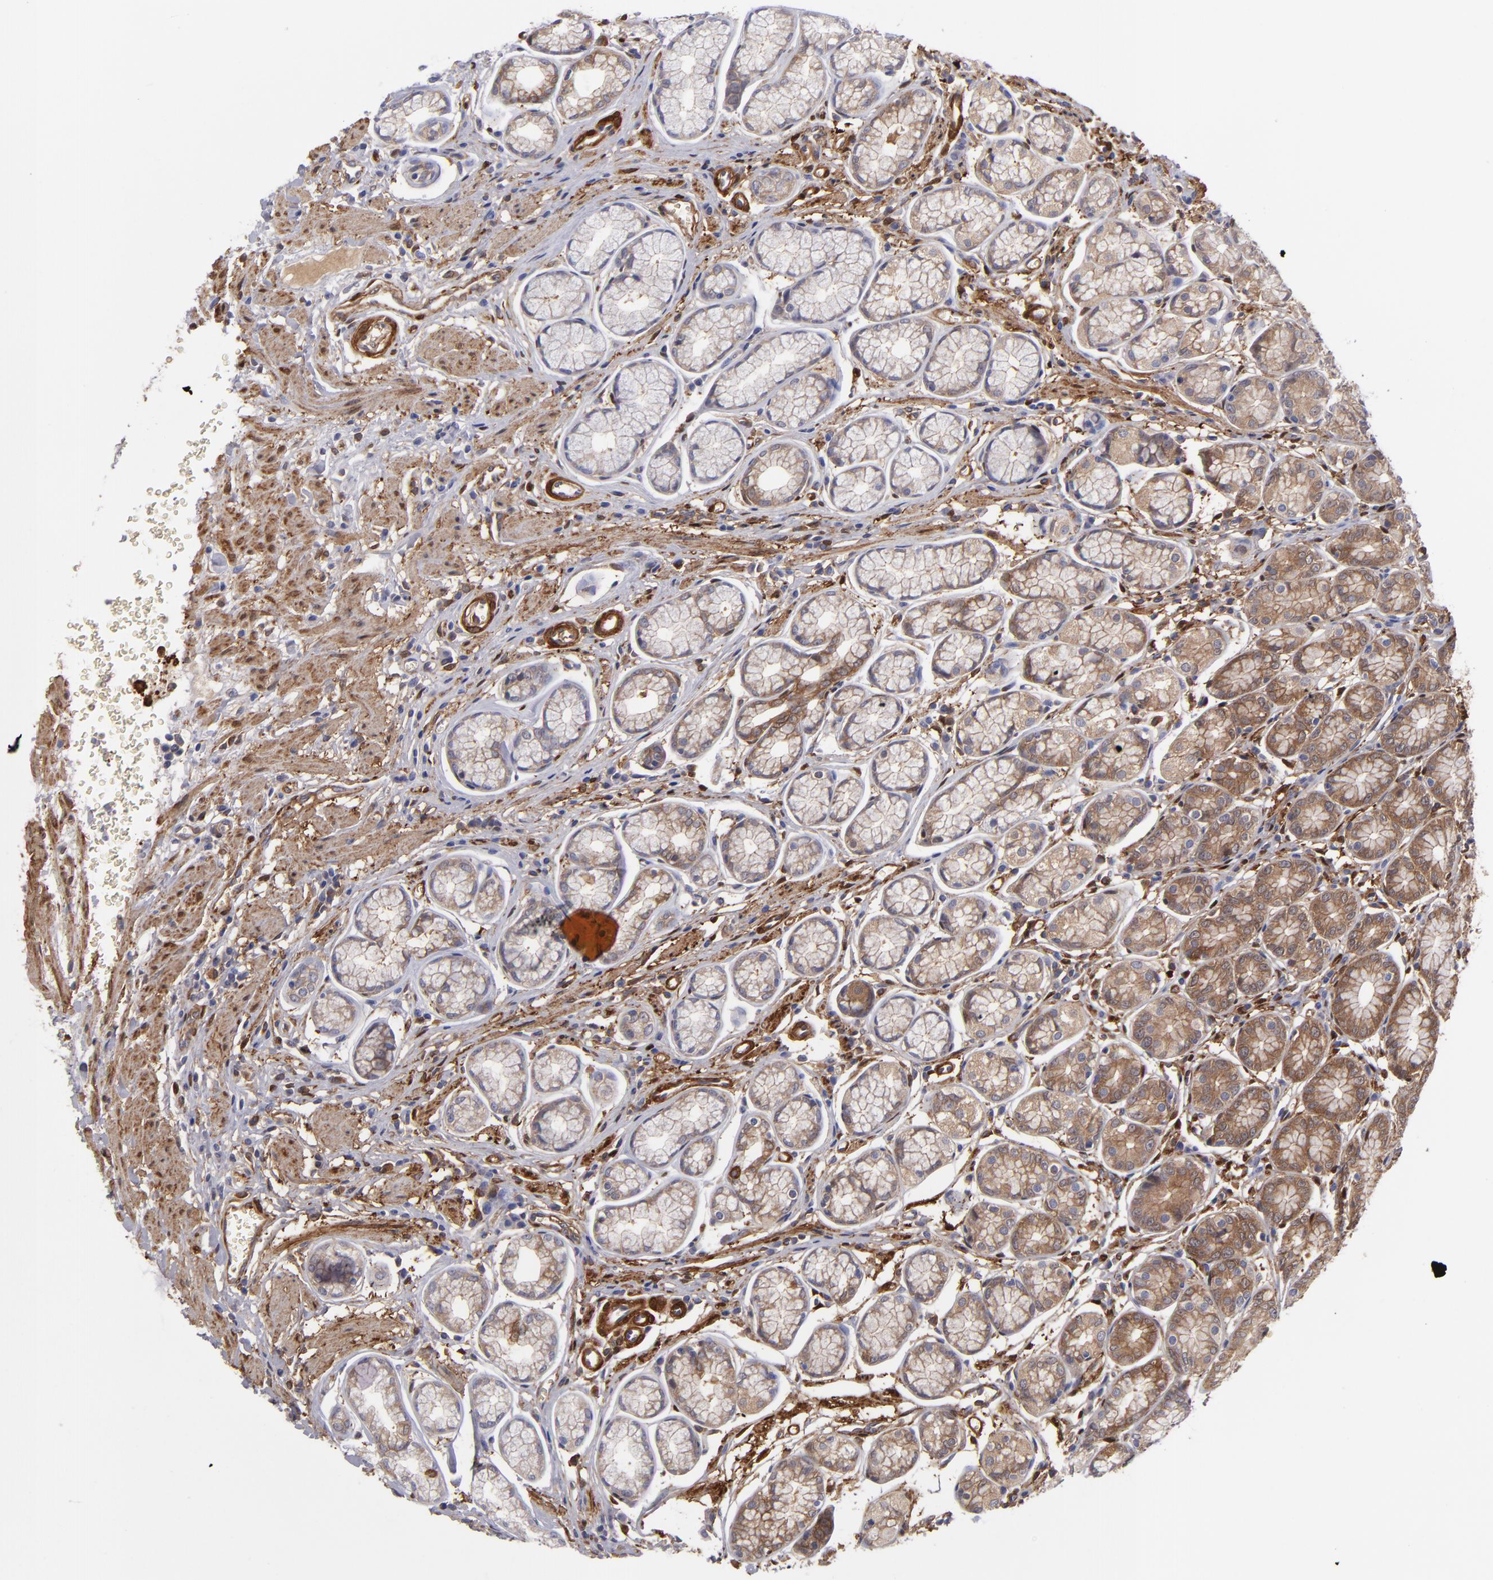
{"staining": {"intensity": "moderate", "quantity": "25%-75%", "location": "cytoplasmic/membranous"}, "tissue": "stomach", "cell_type": "Glandular cells", "image_type": "normal", "snomed": [{"axis": "morphology", "description": "Normal tissue, NOS"}, {"axis": "topography", "description": "Stomach"}], "caption": "Immunohistochemistry image of normal human stomach stained for a protein (brown), which exhibits medium levels of moderate cytoplasmic/membranous positivity in about 25%-75% of glandular cells.", "gene": "VCL", "patient": {"sex": "male", "age": 42}}